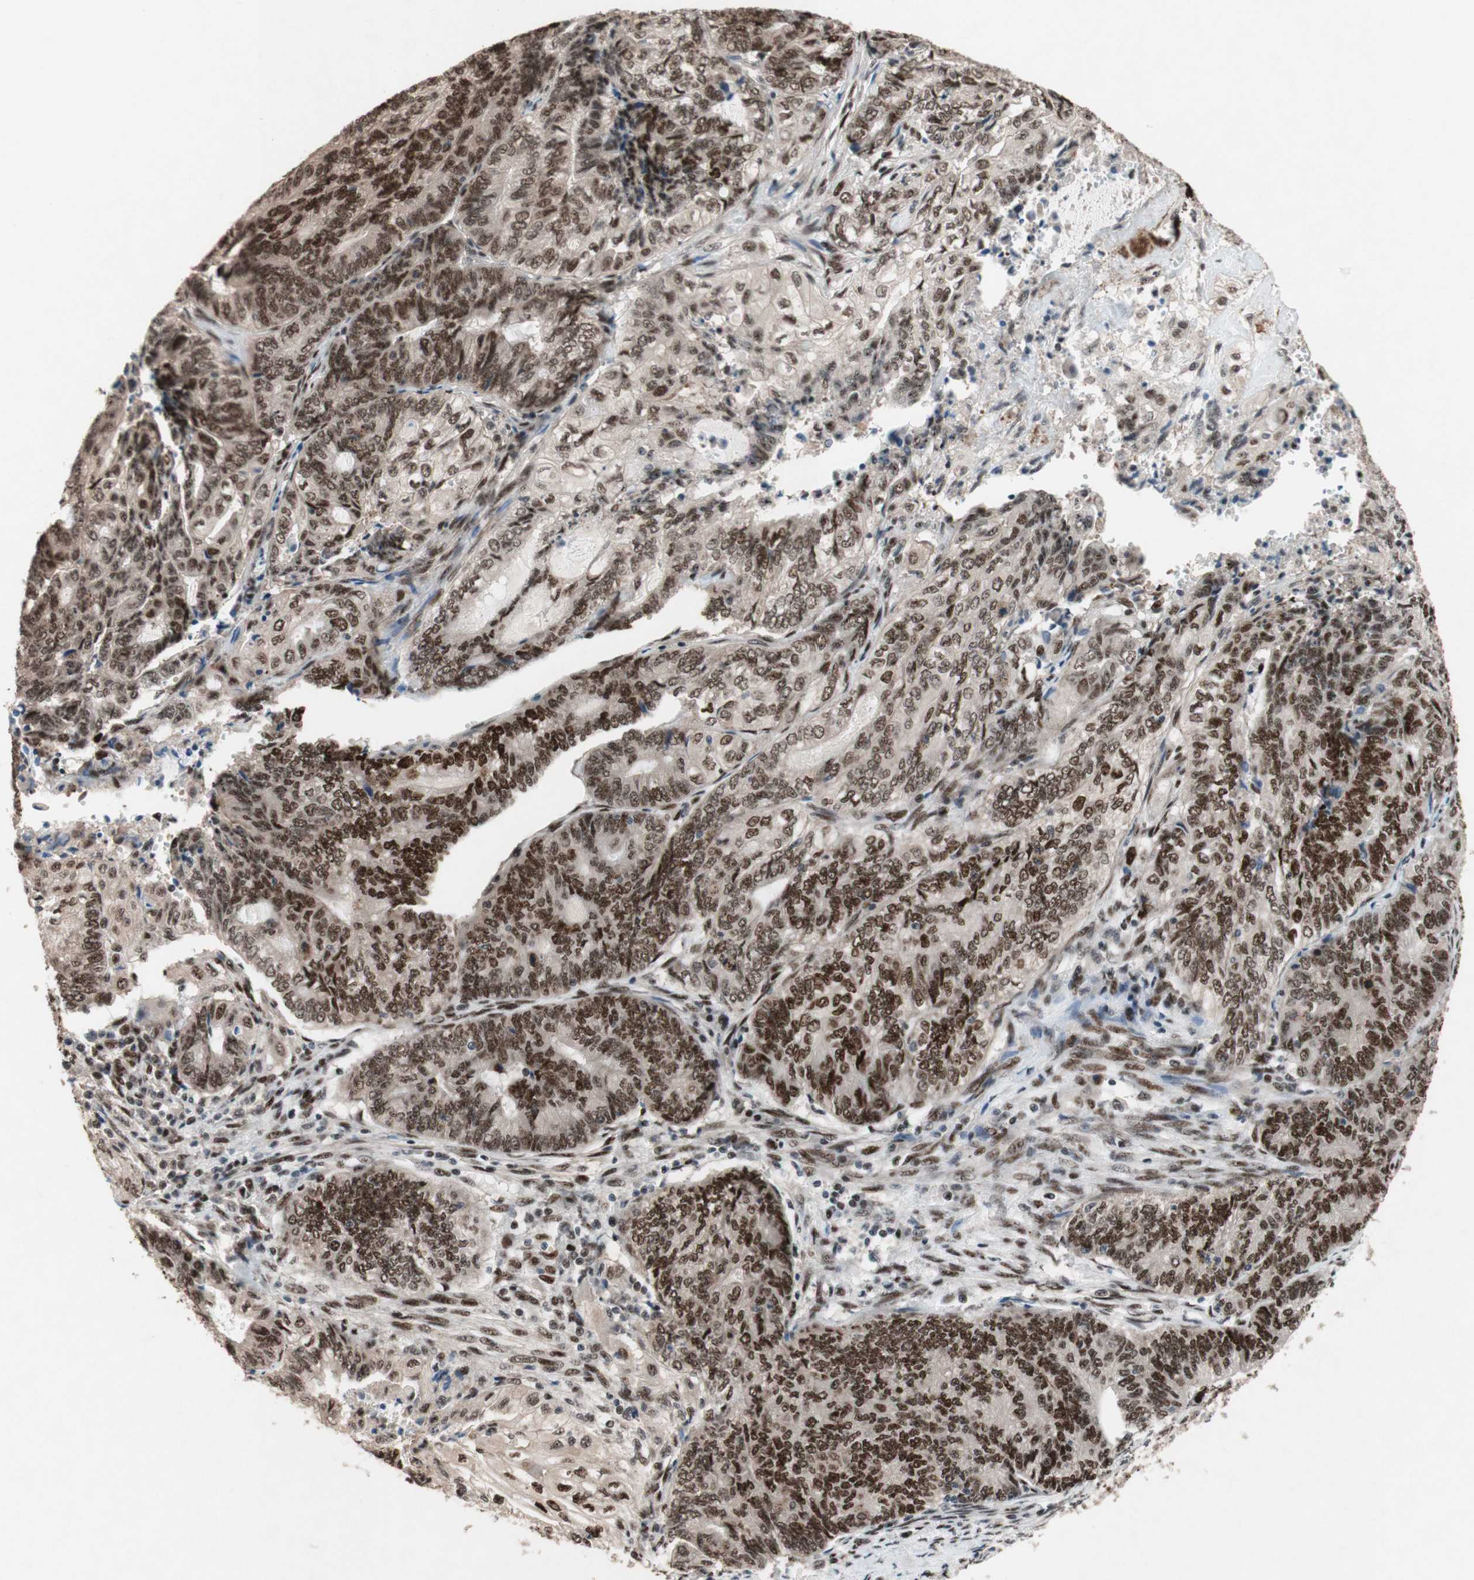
{"staining": {"intensity": "strong", "quantity": ">75%", "location": "nuclear"}, "tissue": "endometrial cancer", "cell_type": "Tumor cells", "image_type": "cancer", "snomed": [{"axis": "morphology", "description": "Adenocarcinoma, NOS"}, {"axis": "topography", "description": "Uterus"}, {"axis": "topography", "description": "Endometrium"}], "caption": "Endometrial adenocarcinoma tissue exhibits strong nuclear positivity in about >75% of tumor cells, visualized by immunohistochemistry.", "gene": "TLE1", "patient": {"sex": "female", "age": 70}}